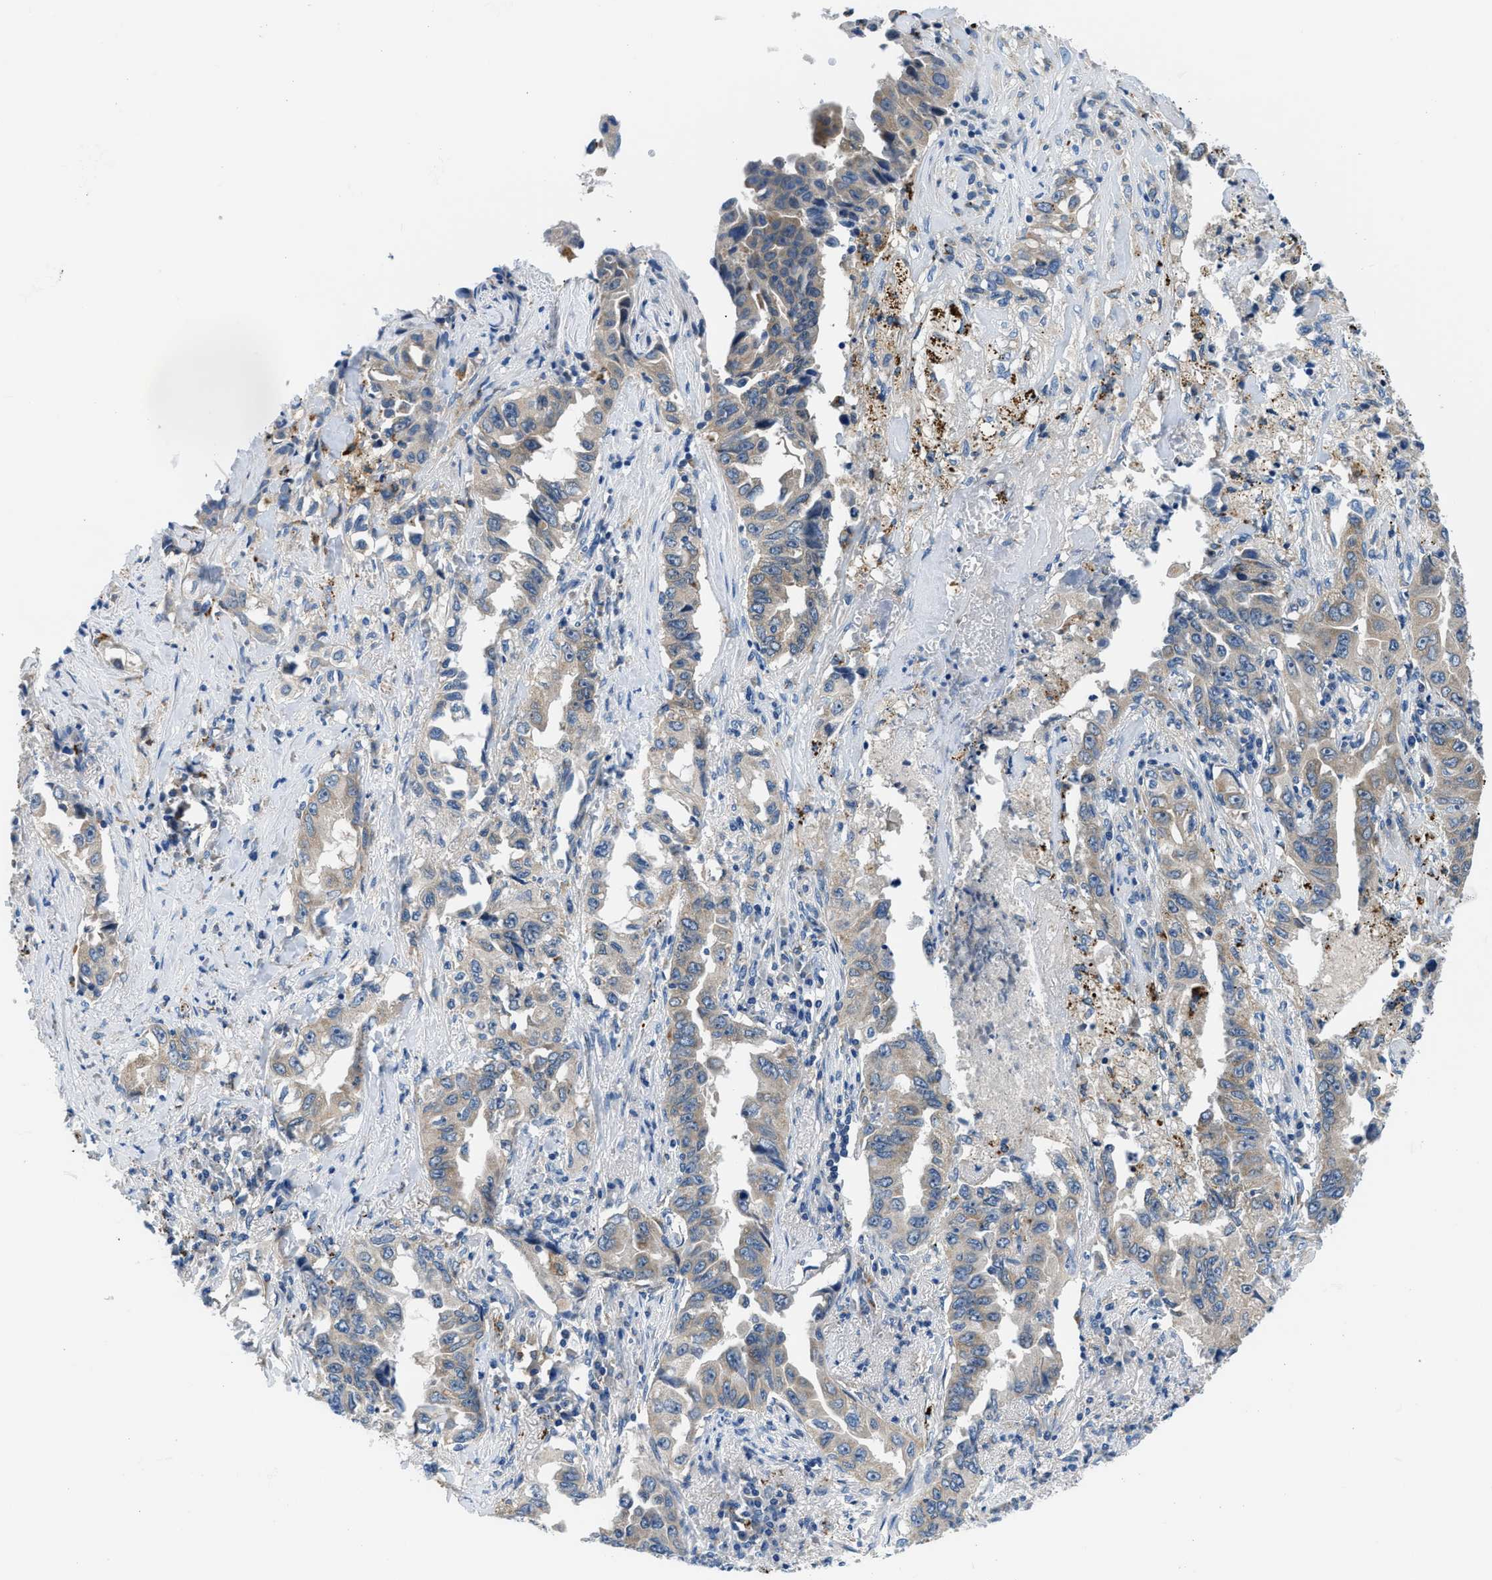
{"staining": {"intensity": "weak", "quantity": ">75%", "location": "cytoplasmic/membranous"}, "tissue": "lung cancer", "cell_type": "Tumor cells", "image_type": "cancer", "snomed": [{"axis": "morphology", "description": "Adenocarcinoma, NOS"}, {"axis": "topography", "description": "Lung"}], "caption": "Adenocarcinoma (lung) was stained to show a protein in brown. There is low levels of weak cytoplasmic/membranous expression in approximately >75% of tumor cells. (IHC, brightfield microscopy, high magnification).", "gene": "ADGRE3", "patient": {"sex": "female", "age": 51}}